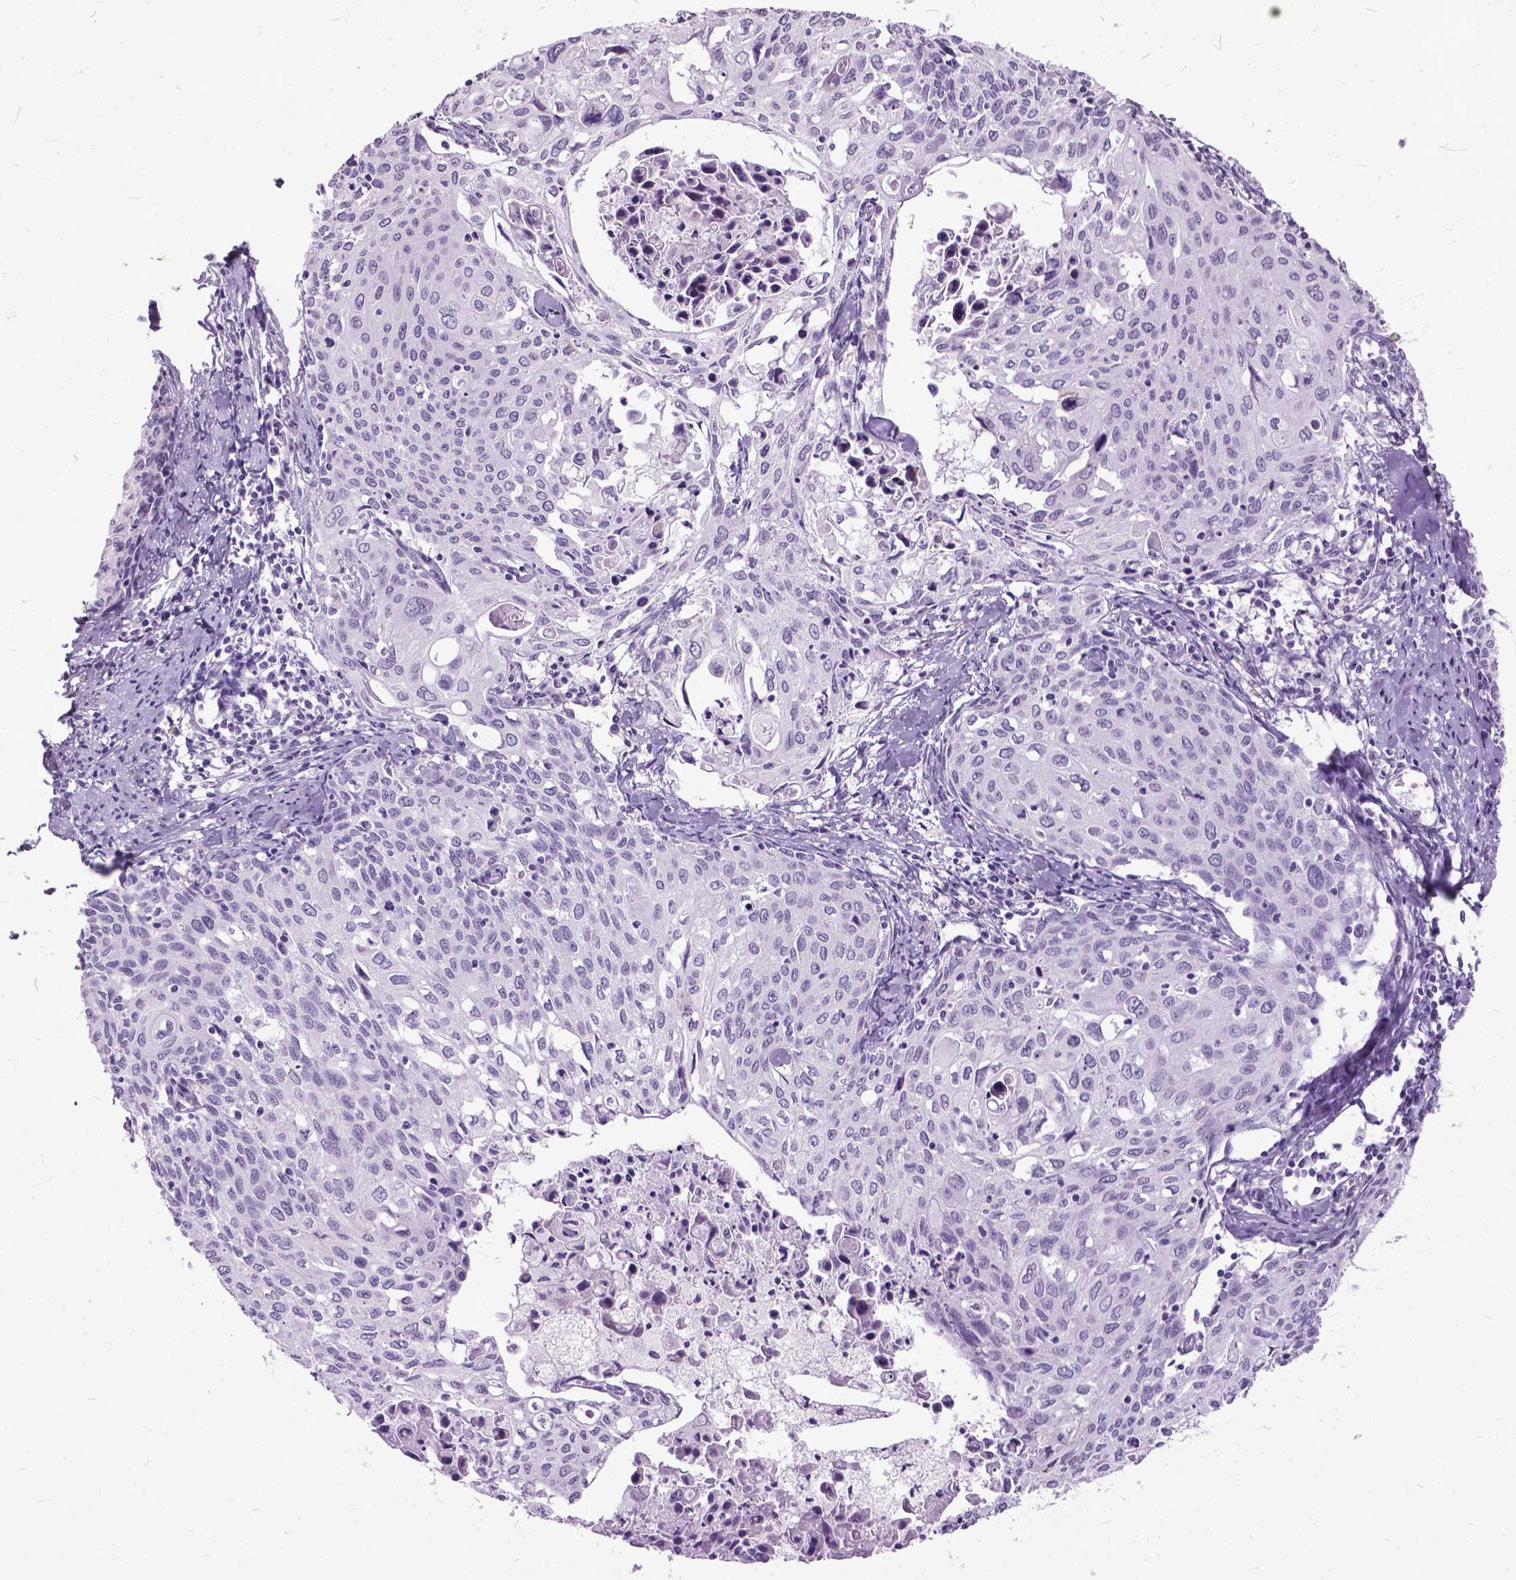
{"staining": {"intensity": "negative", "quantity": "none", "location": "none"}, "tissue": "cervical cancer", "cell_type": "Tumor cells", "image_type": "cancer", "snomed": [{"axis": "morphology", "description": "Squamous cell carcinoma, NOS"}, {"axis": "topography", "description": "Cervix"}], "caption": "The IHC histopathology image has no significant expression in tumor cells of cervical squamous cell carcinoma tissue.", "gene": "MARCHF10", "patient": {"sex": "female", "age": 62}}